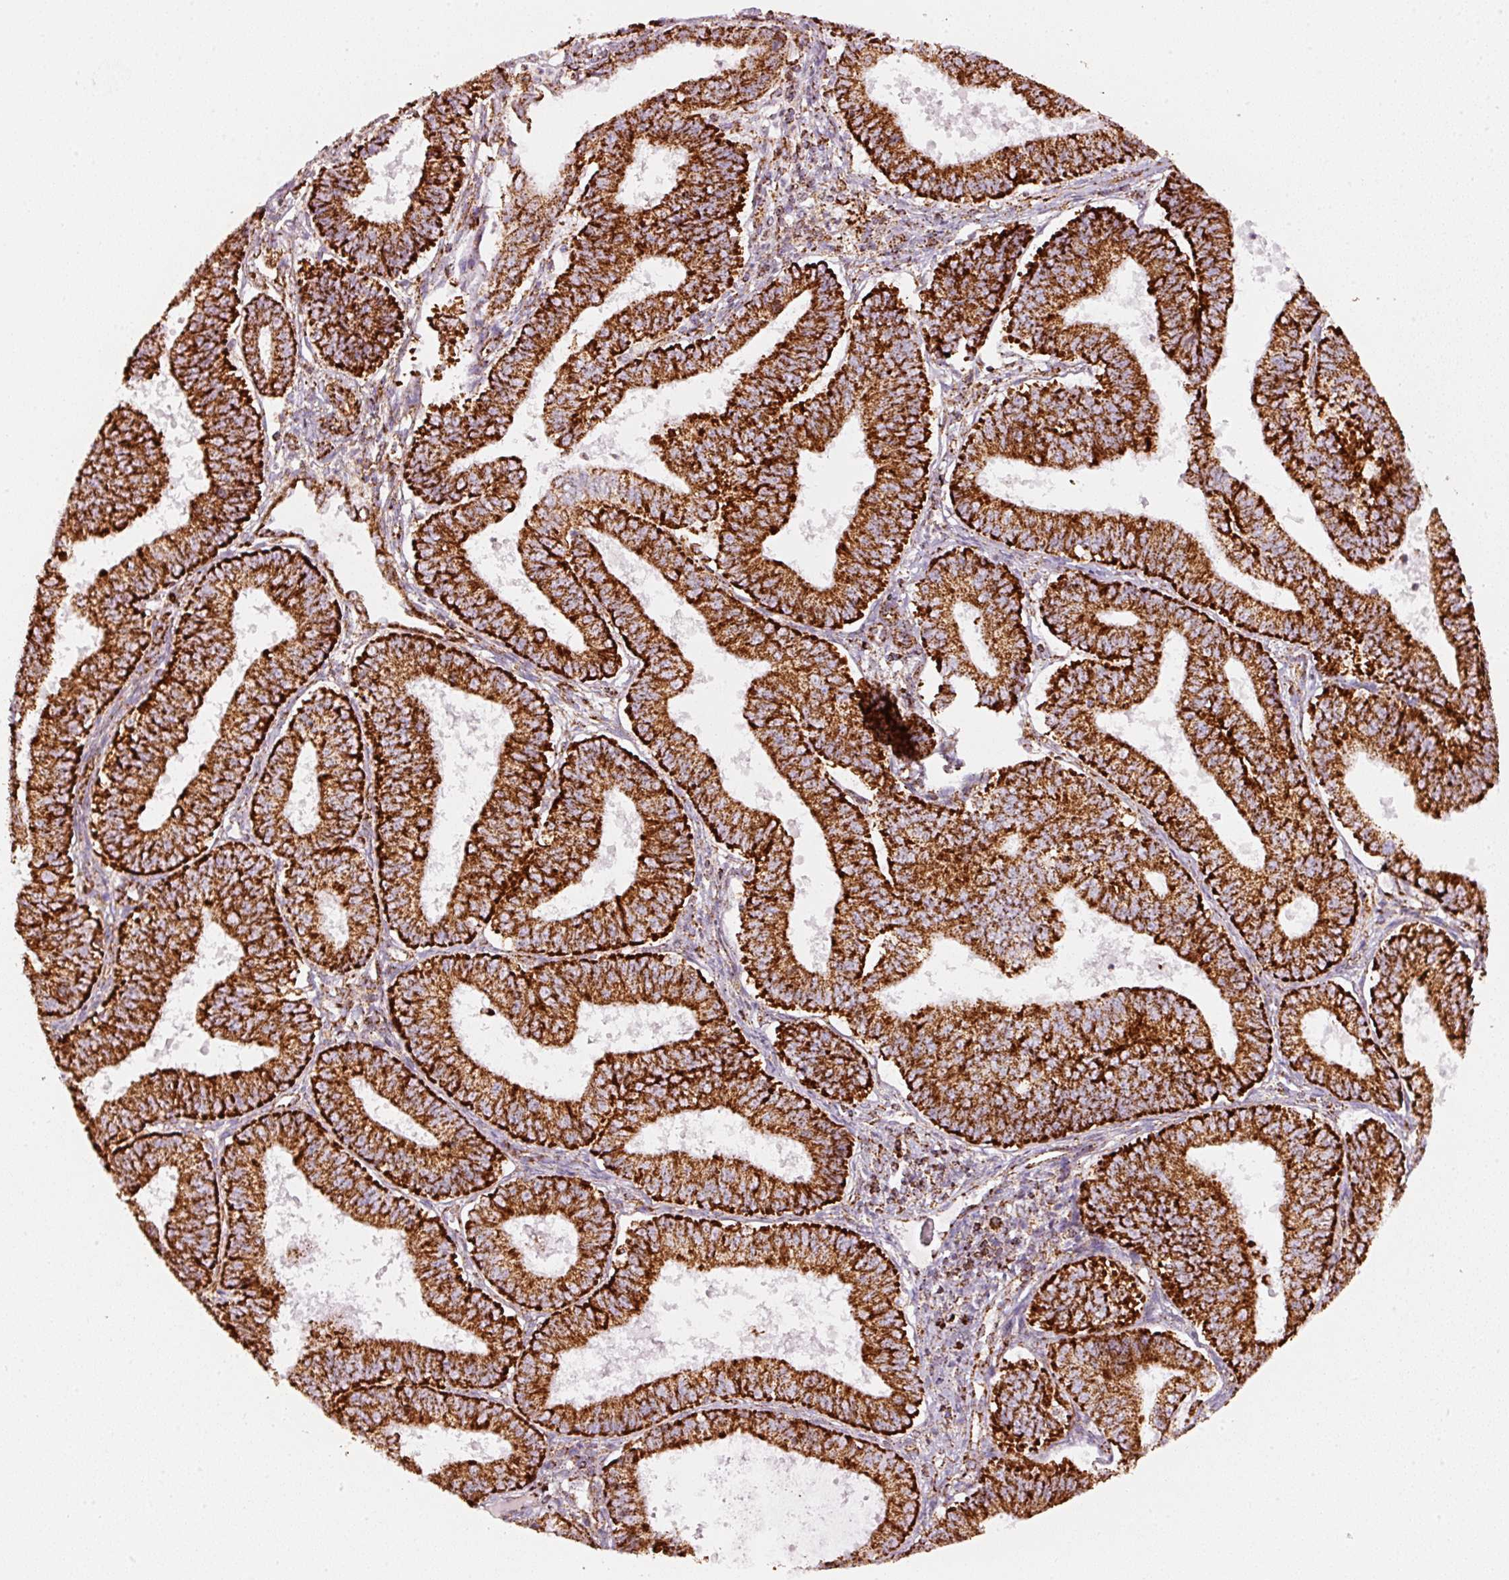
{"staining": {"intensity": "strong", "quantity": ">75%", "location": "cytoplasmic/membranous"}, "tissue": "endometrial cancer", "cell_type": "Tumor cells", "image_type": "cancer", "snomed": [{"axis": "morphology", "description": "Adenocarcinoma, NOS"}, {"axis": "topography", "description": "Endometrium"}], "caption": "Endometrial adenocarcinoma tissue demonstrates strong cytoplasmic/membranous expression in approximately >75% of tumor cells", "gene": "UQCRC1", "patient": {"sex": "female", "age": 73}}